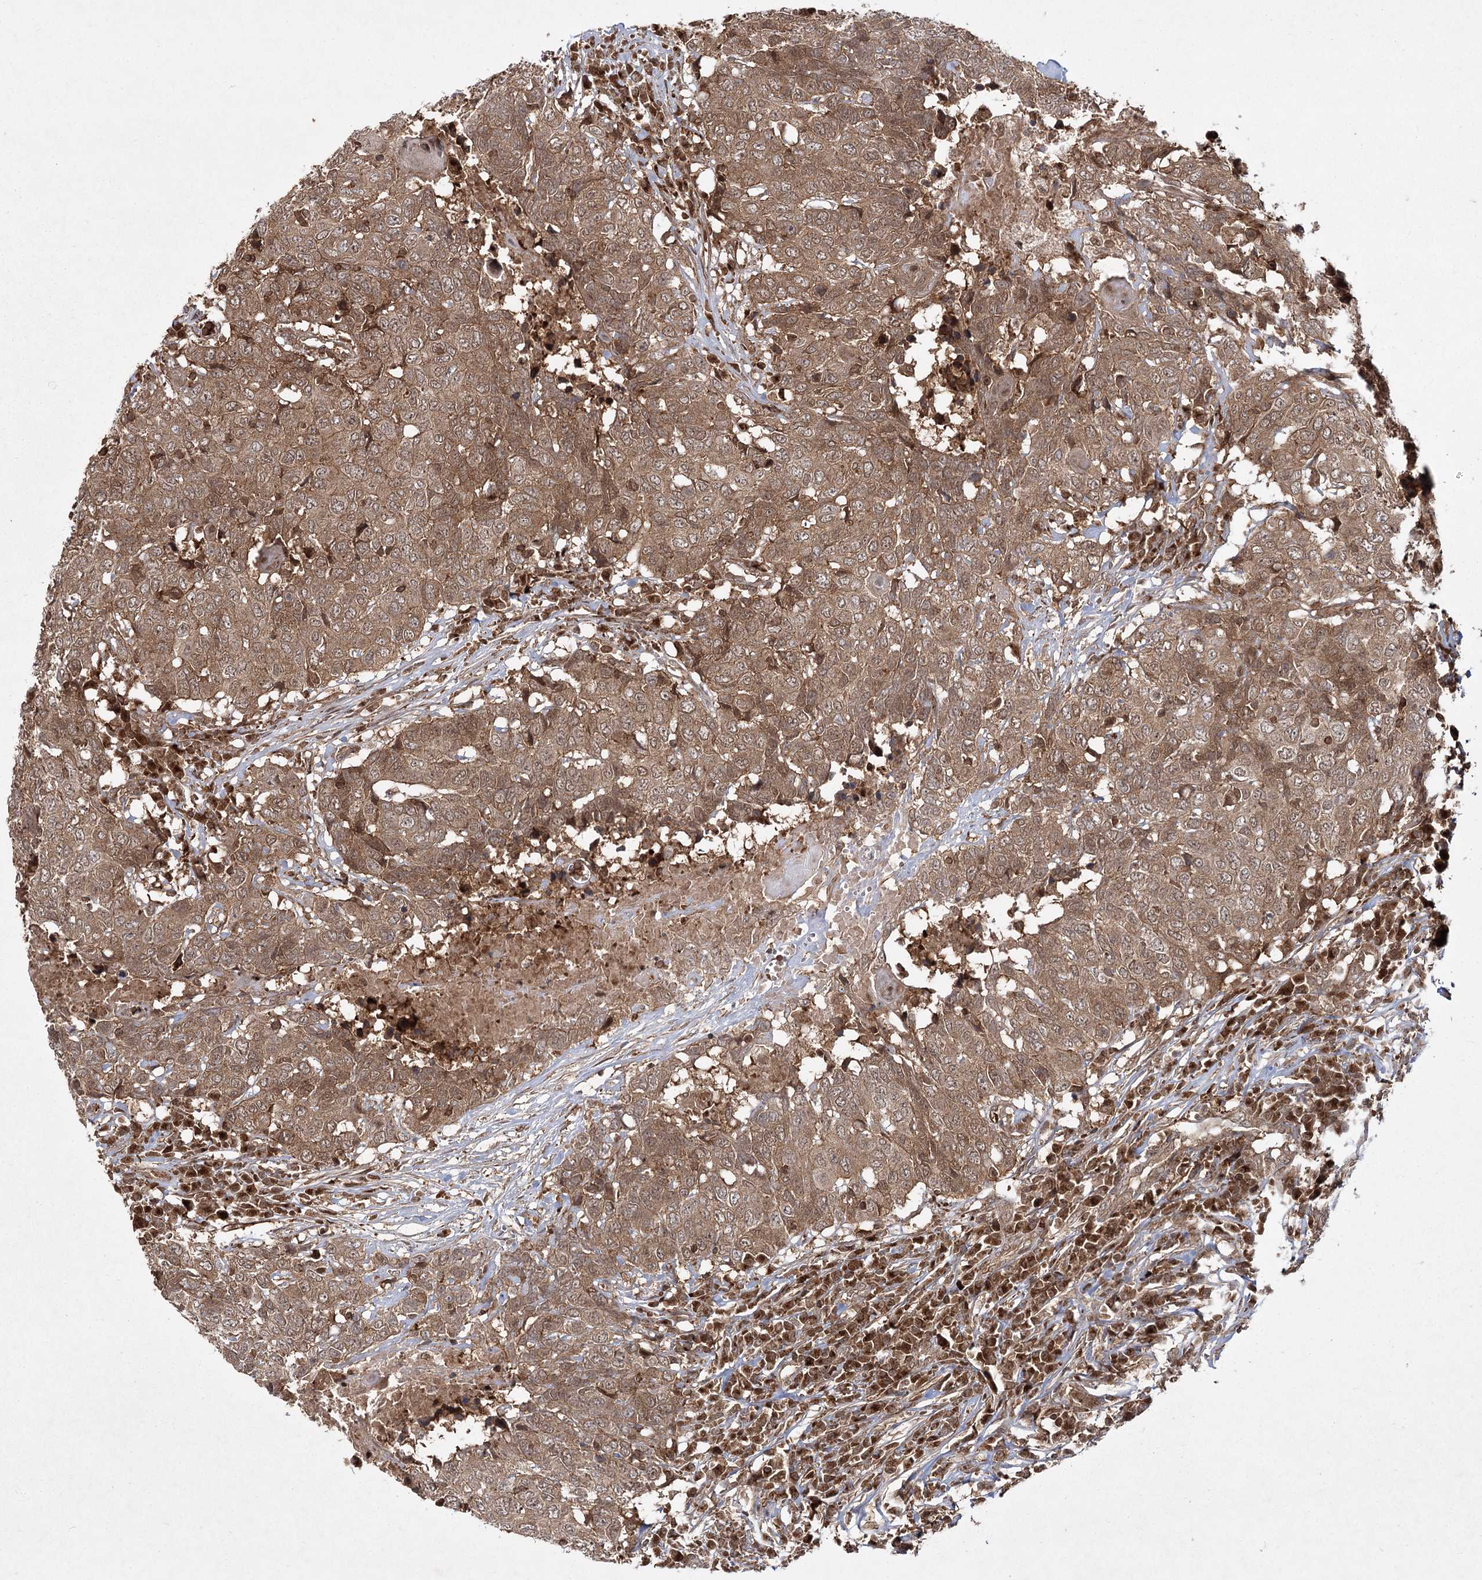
{"staining": {"intensity": "moderate", "quantity": ">75%", "location": "cytoplasmic/membranous"}, "tissue": "head and neck cancer", "cell_type": "Tumor cells", "image_type": "cancer", "snomed": [{"axis": "morphology", "description": "Squamous cell carcinoma, NOS"}, {"axis": "topography", "description": "Head-Neck"}], "caption": "Protein staining exhibits moderate cytoplasmic/membranous positivity in about >75% of tumor cells in head and neck cancer (squamous cell carcinoma).", "gene": "MDFIC", "patient": {"sex": "male", "age": 66}}